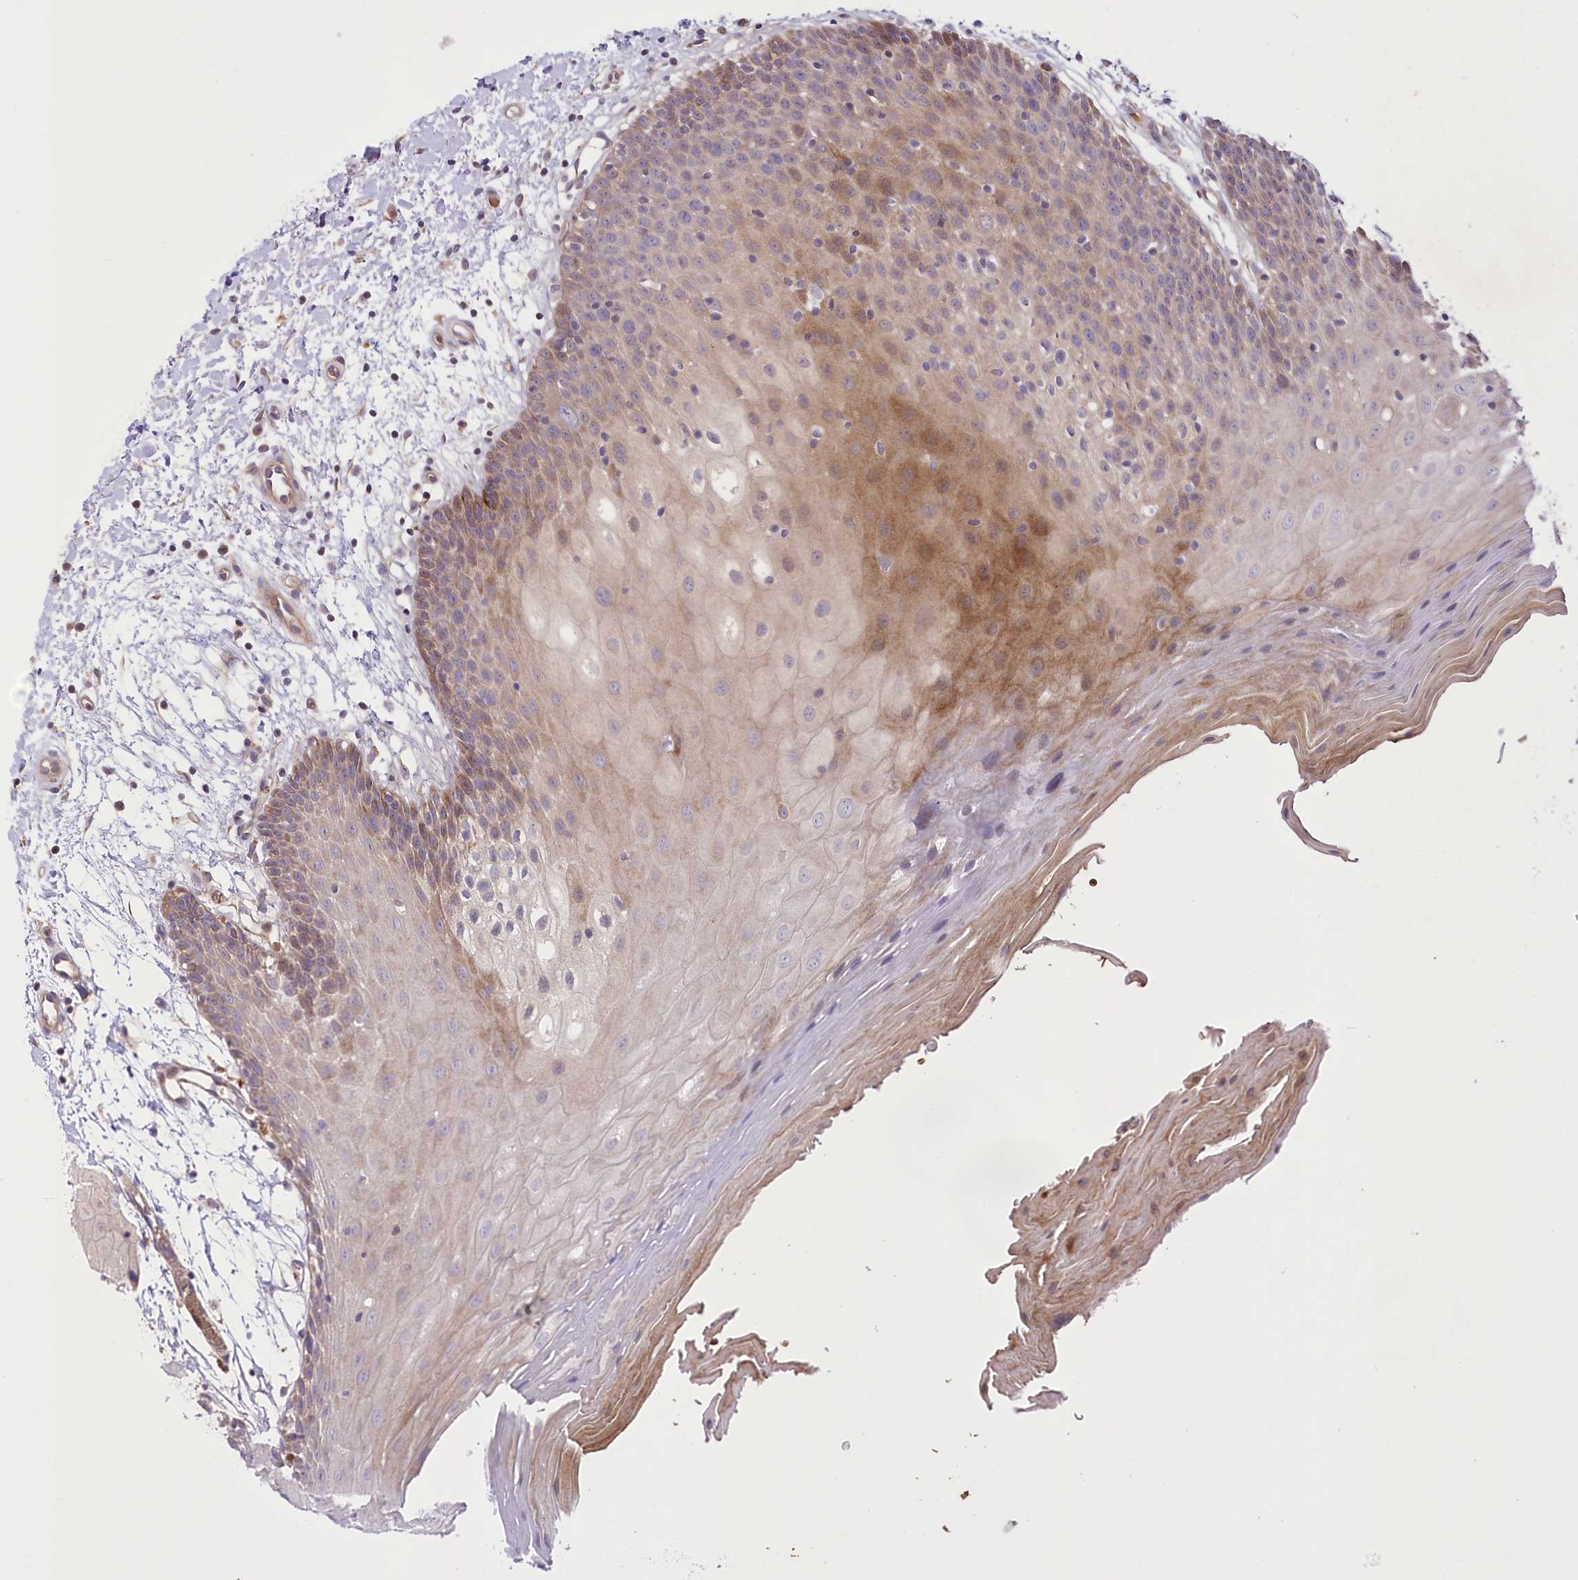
{"staining": {"intensity": "moderate", "quantity": "<25%", "location": "cytoplasmic/membranous"}, "tissue": "oral mucosa", "cell_type": "Squamous epithelial cells", "image_type": "normal", "snomed": [{"axis": "morphology", "description": "Normal tissue, NOS"}, {"axis": "topography", "description": "Skeletal muscle"}, {"axis": "topography", "description": "Oral tissue"}, {"axis": "topography", "description": "Salivary gland"}, {"axis": "topography", "description": "Peripheral nerve tissue"}], "caption": "Moderate cytoplasmic/membranous protein expression is identified in about <25% of squamous epithelial cells in oral mucosa. The protein of interest is shown in brown color, while the nuclei are stained blue.", "gene": "TRUB1", "patient": {"sex": "male", "age": 54}}